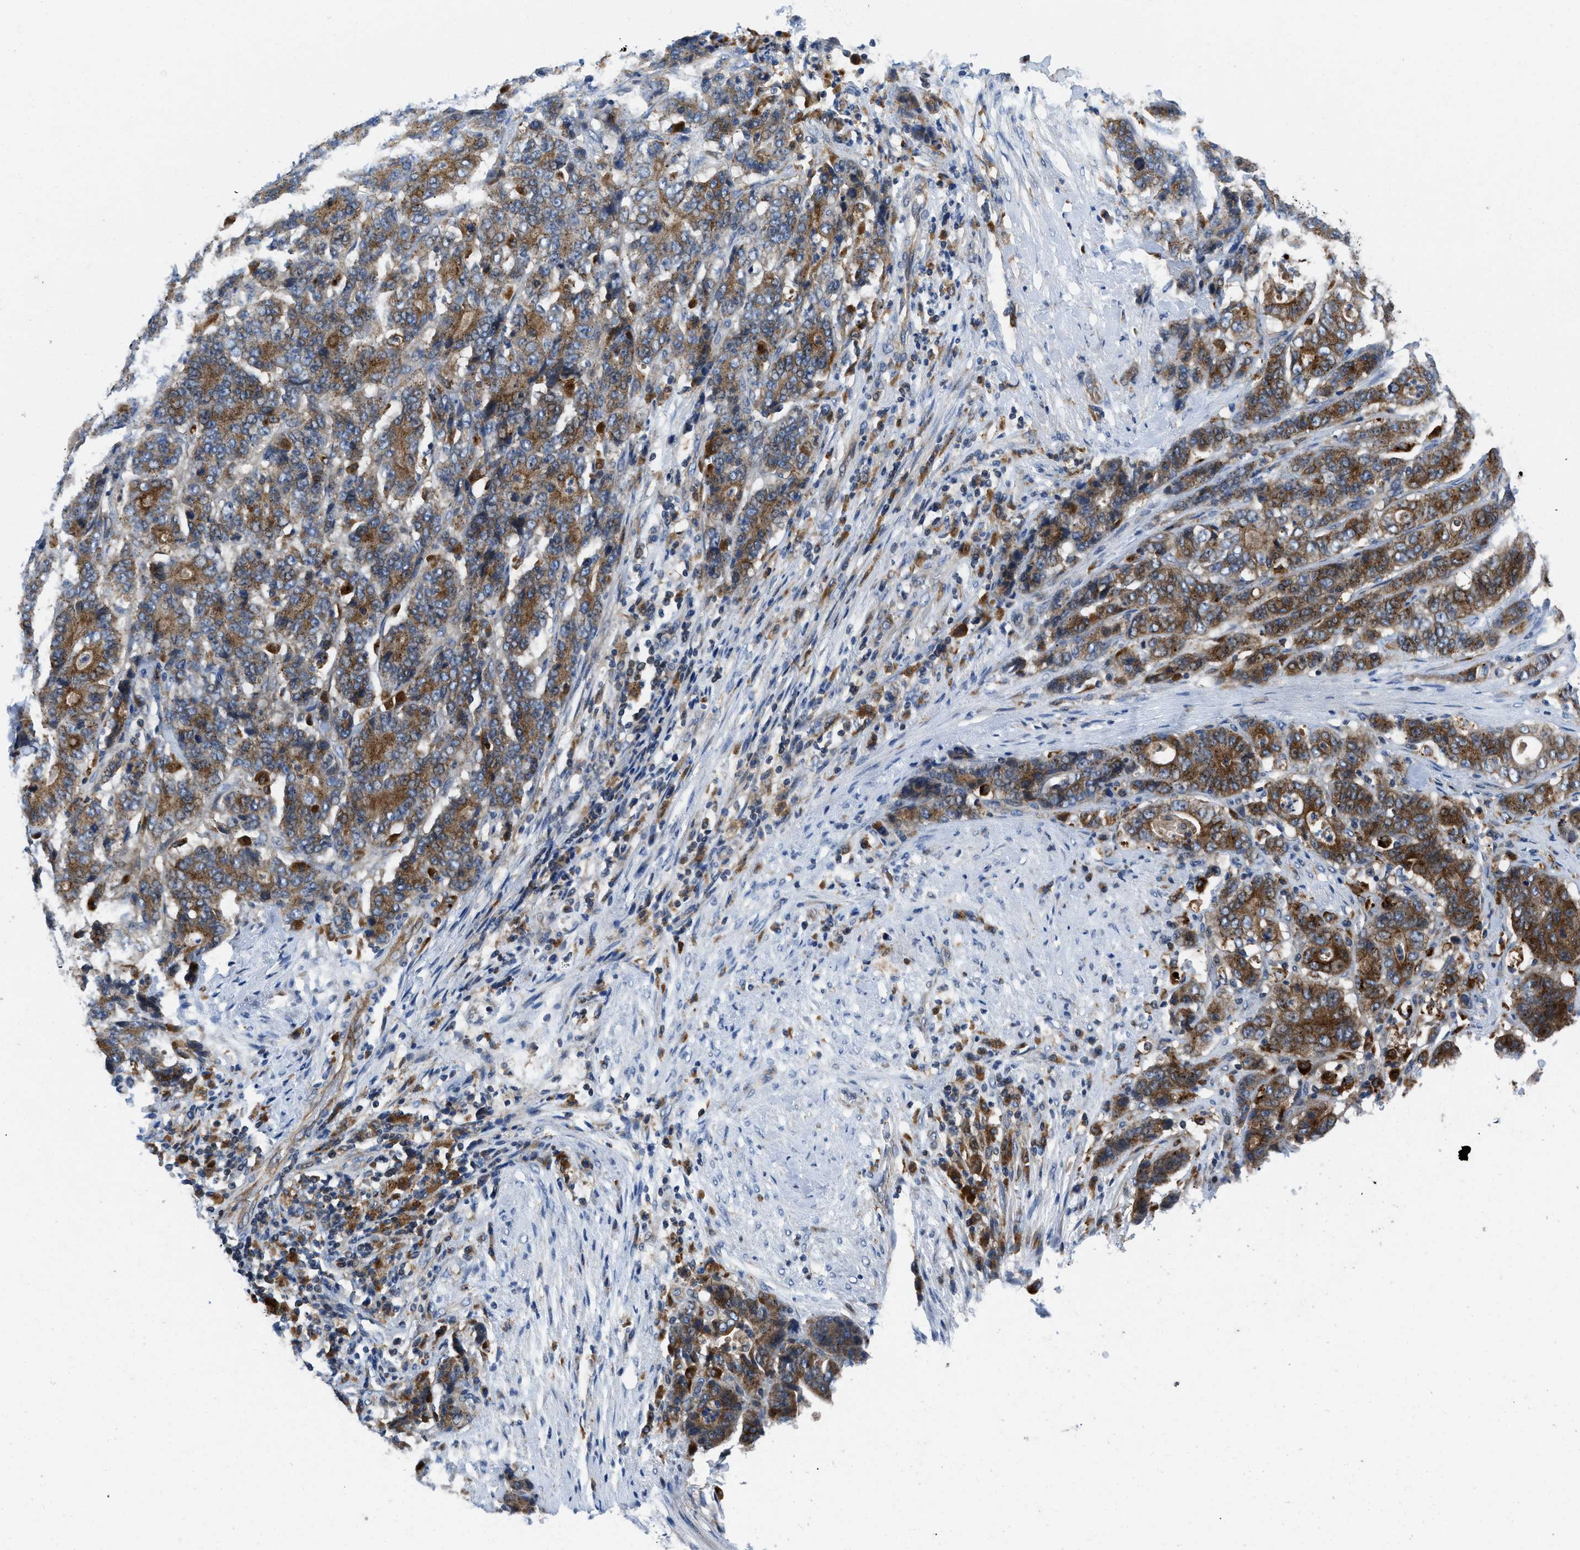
{"staining": {"intensity": "moderate", "quantity": ">75%", "location": "cytoplasmic/membranous"}, "tissue": "stomach cancer", "cell_type": "Tumor cells", "image_type": "cancer", "snomed": [{"axis": "morphology", "description": "Adenocarcinoma, NOS"}, {"axis": "topography", "description": "Stomach"}], "caption": "Immunohistochemical staining of stomach adenocarcinoma displays moderate cytoplasmic/membranous protein staining in about >75% of tumor cells. Ihc stains the protein in brown and the nuclei are stained blue.", "gene": "ENPP4", "patient": {"sex": "female", "age": 73}}